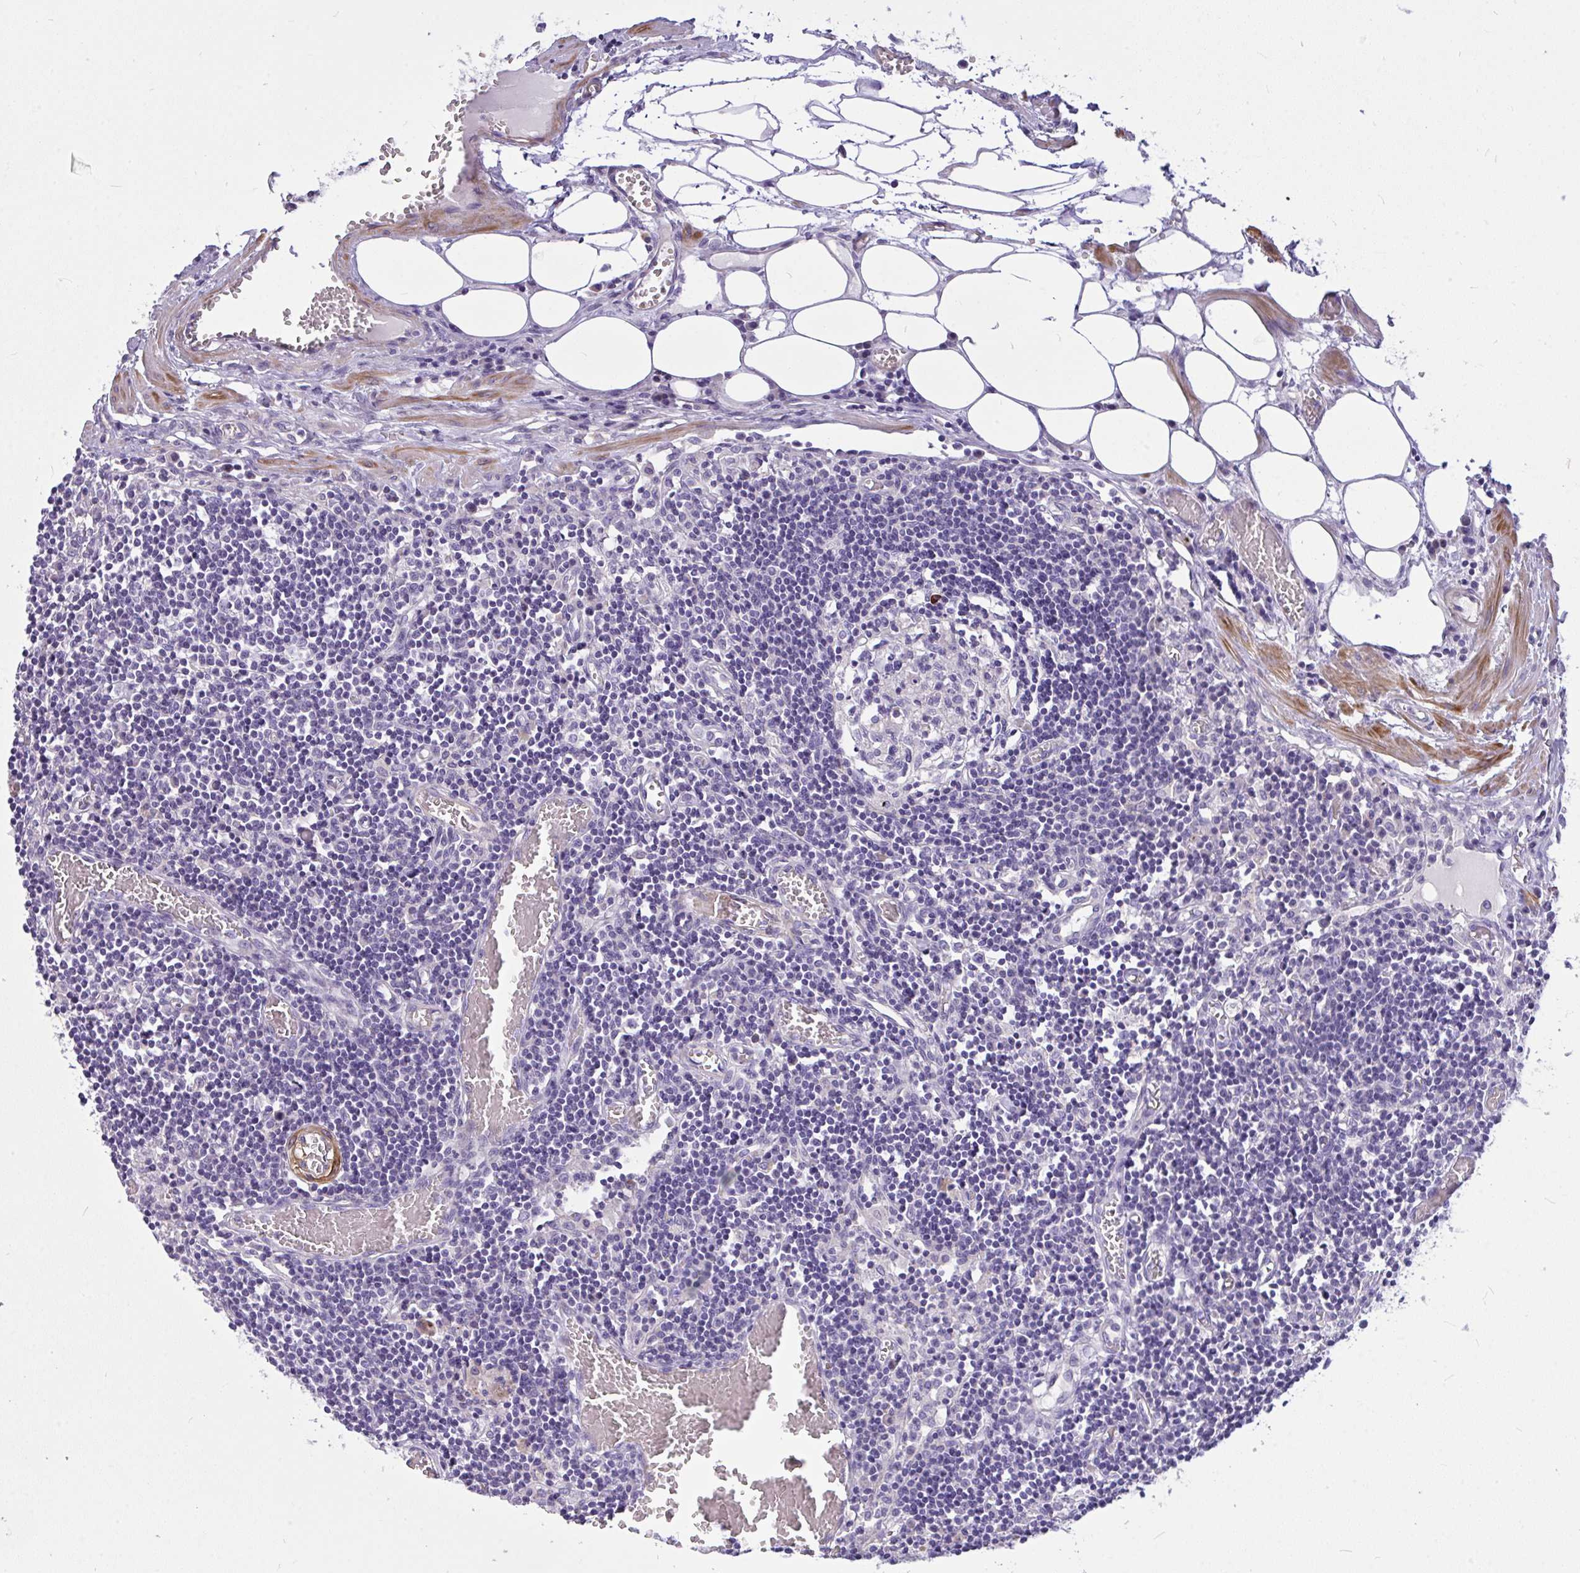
{"staining": {"intensity": "negative", "quantity": "none", "location": "none"}, "tissue": "lymph node", "cell_type": "Germinal center cells", "image_type": "normal", "snomed": [{"axis": "morphology", "description": "Normal tissue, NOS"}, {"axis": "topography", "description": "Lymph node"}], "caption": "The micrograph displays no significant staining in germinal center cells of lymph node.", "gene": "MOCS1", "patient": {"sex": "male", "age": 66}}